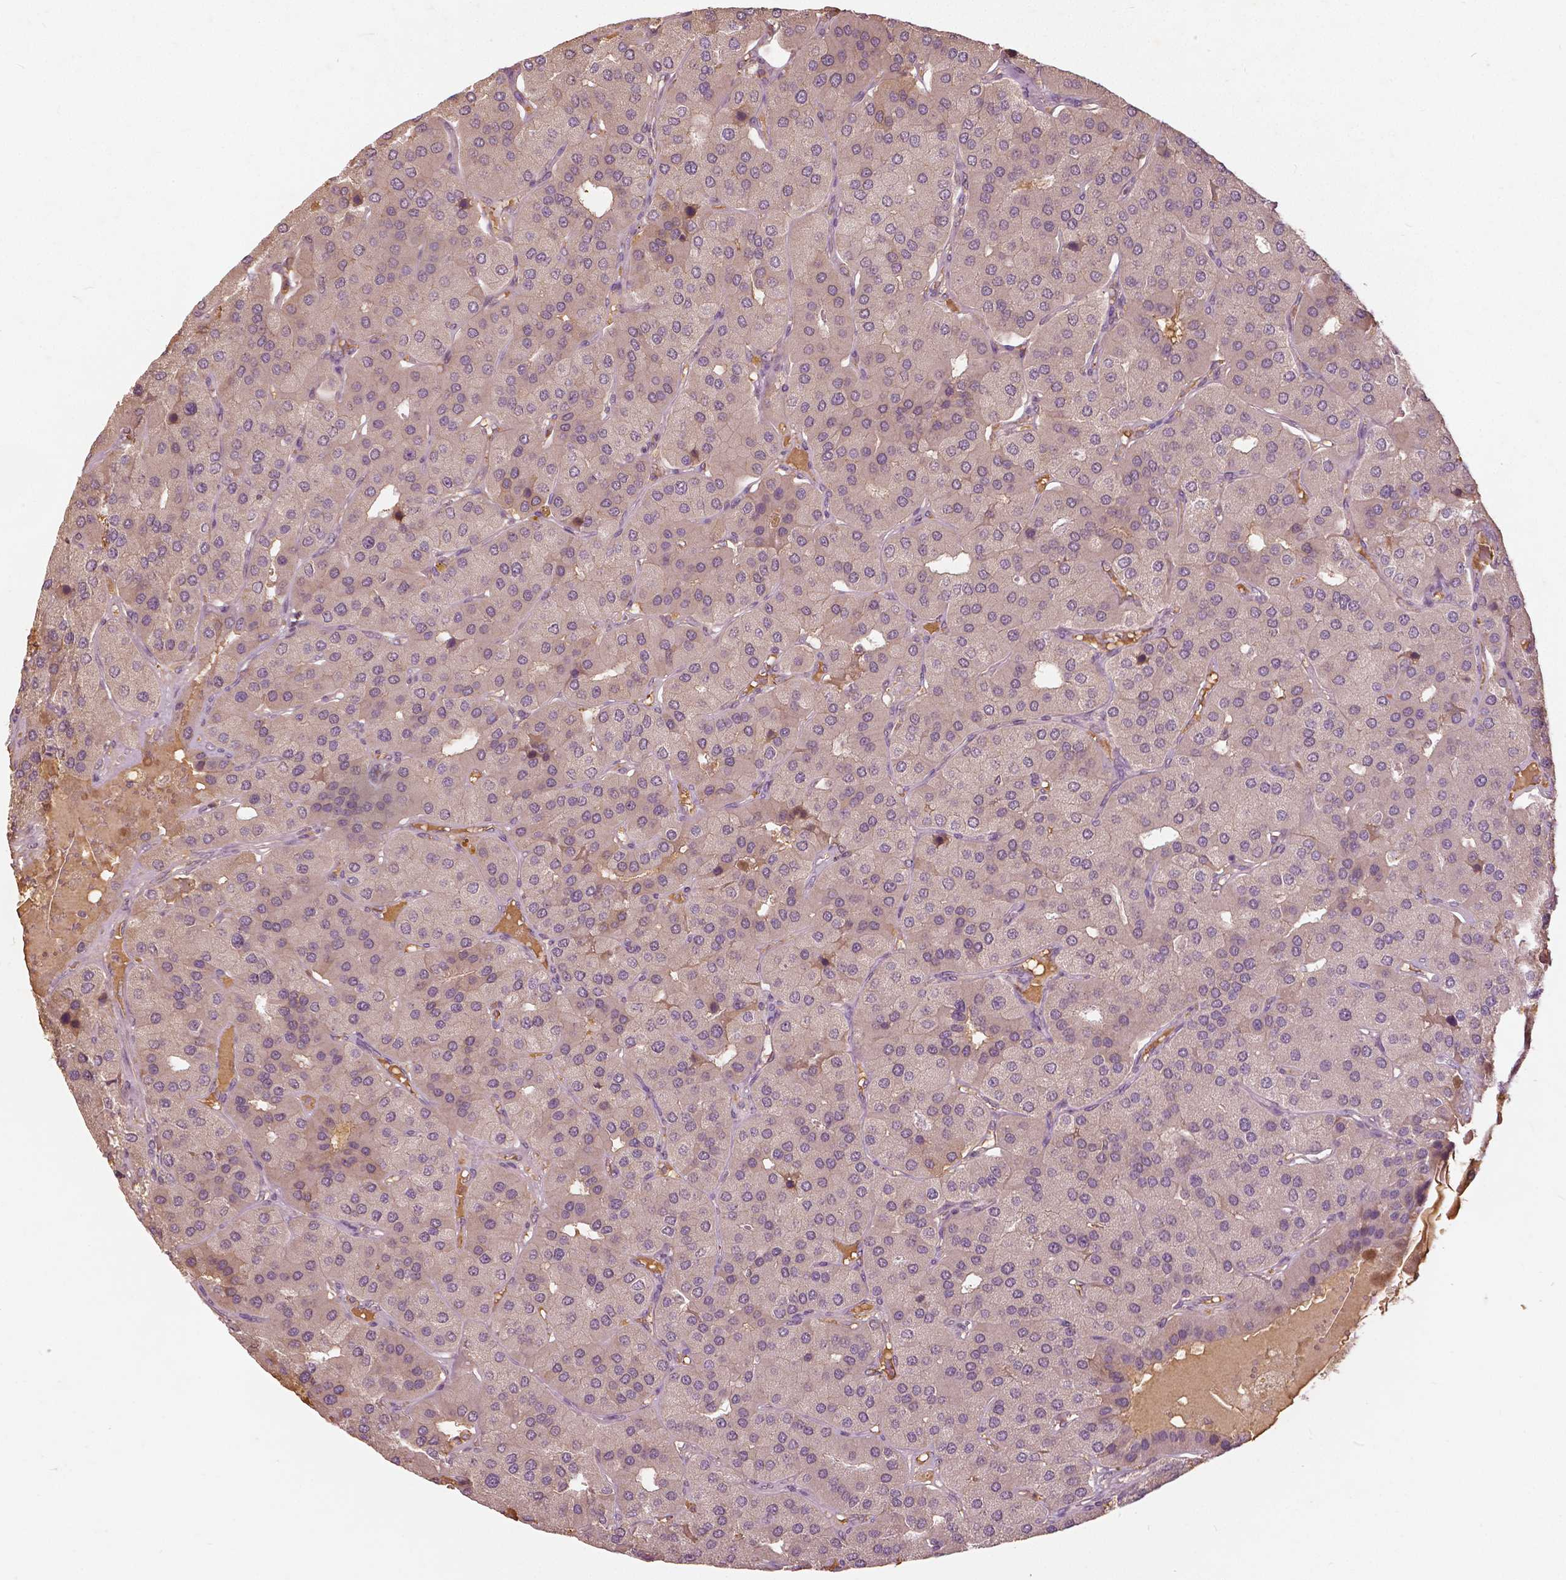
{"staining": {"intensity": "negative", "quantity": "none", "location": "none"}, "tissue": "parathyroid gland", "cell_type": "Glandular cells", "image_type": "normal", "snomed": [{"axis": "morphology", "description": "Normal tissue, NOS"}, {"axis": "morphology", "description": "Adenoma, NOS"}, {"axis": "topography", "description": "Parathyroid gland"}], "caption": "High power microscopy photomicrograph of an immunohistochemistry micrograph of benign parathyroid gland, revealing no significant expression in glandular cells.", "gene": "ANGPTL4", "patient": {"sex": "female", "age": 86}}